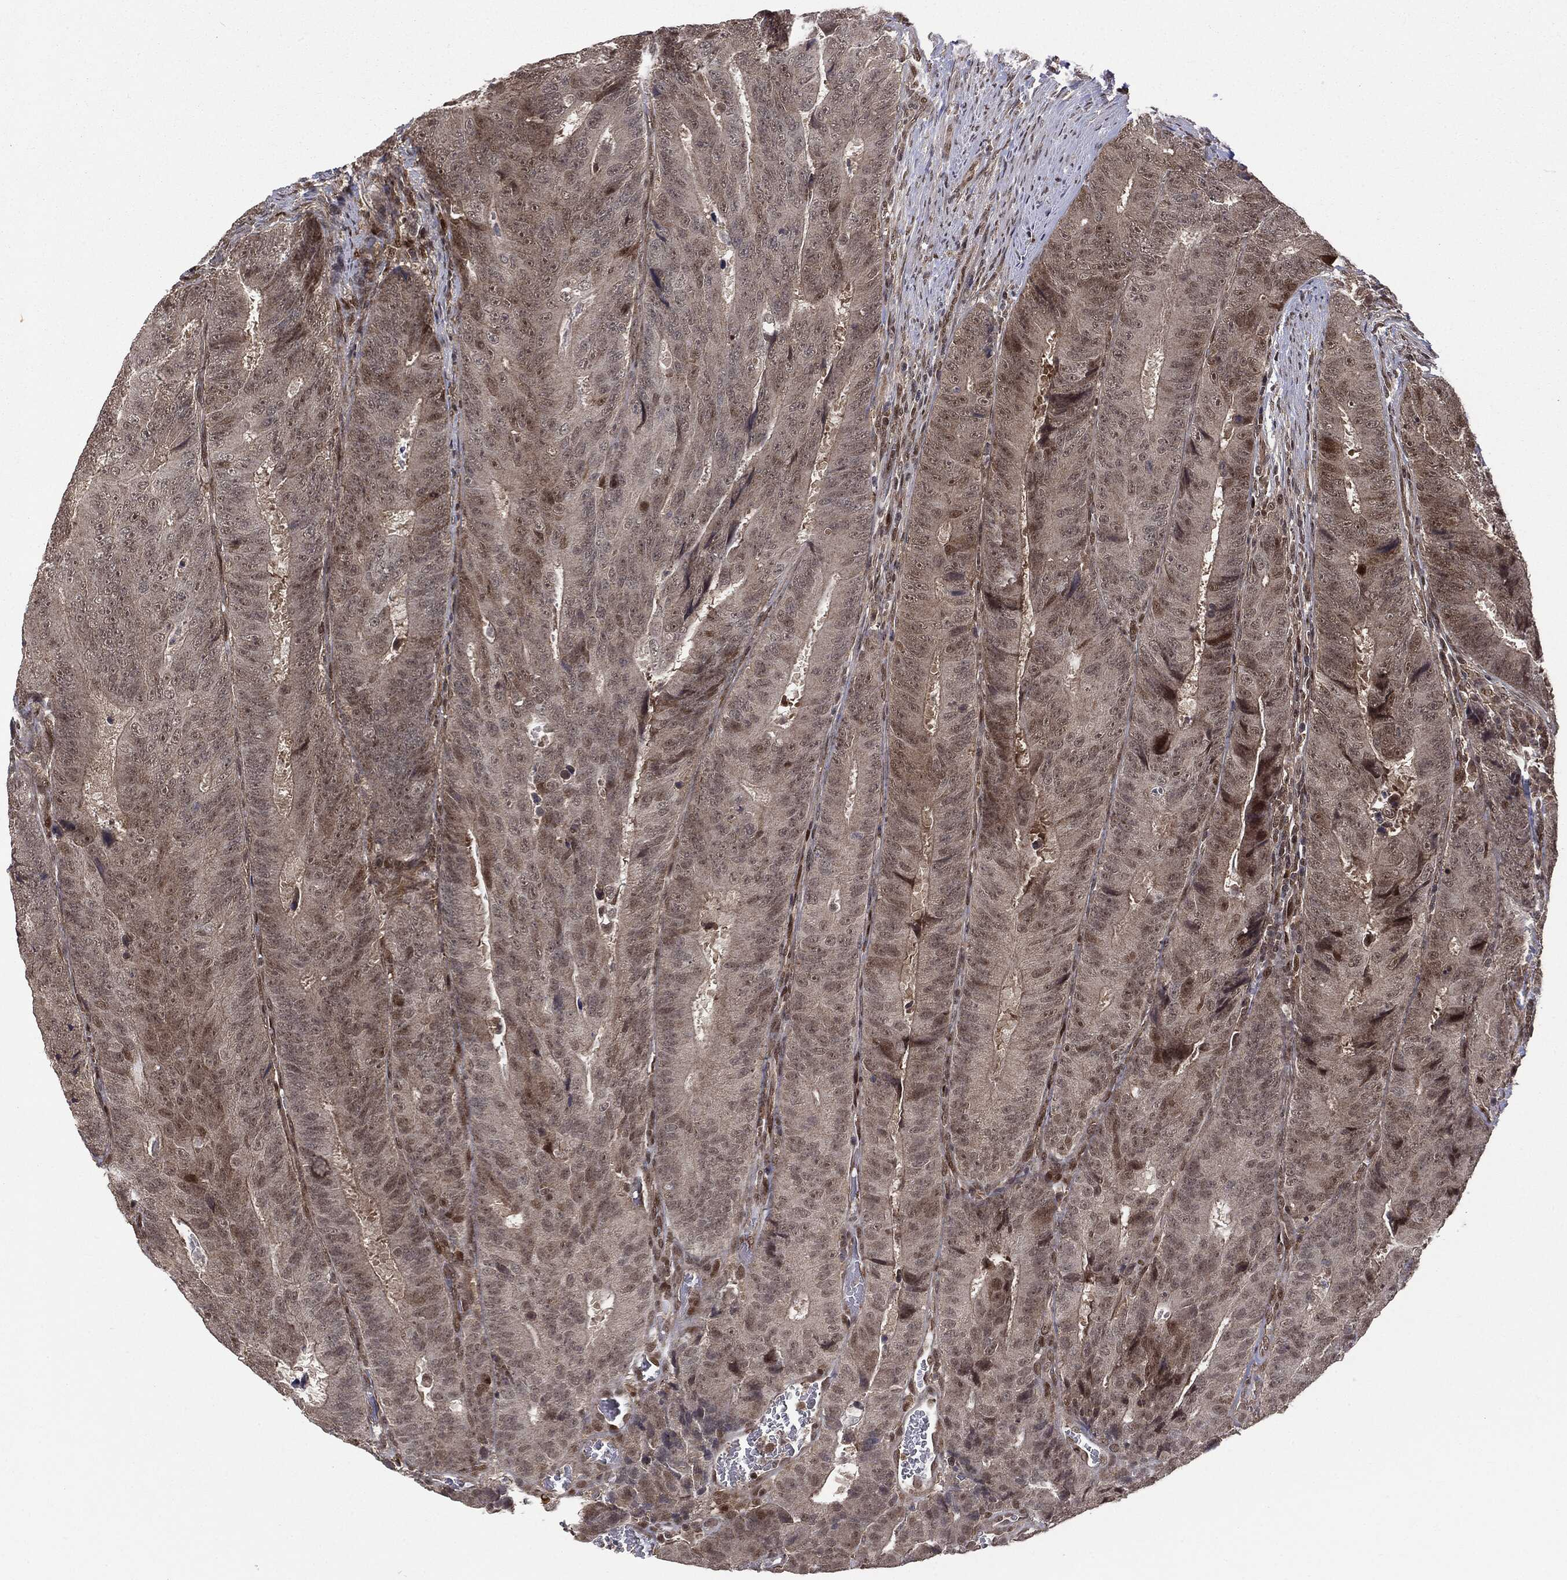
{"staining": {"intensity": "negative", "quantity": "none", "location": "none"}, "tissue": "colorectal cancer", "cell_type": "Tumor cells", "image_type": "cancer", "snomed": [{"axis": "morphology", "description": "Adenocarcinoma, NOS"}, {"axis": "topography", "description": "Colon"}], "caption": "Histopathology image shows no significant protein expression in tumor cells of colorectal cancer.", "gene": "PTPA", "patient": {"sex": "female", "age": 48}}